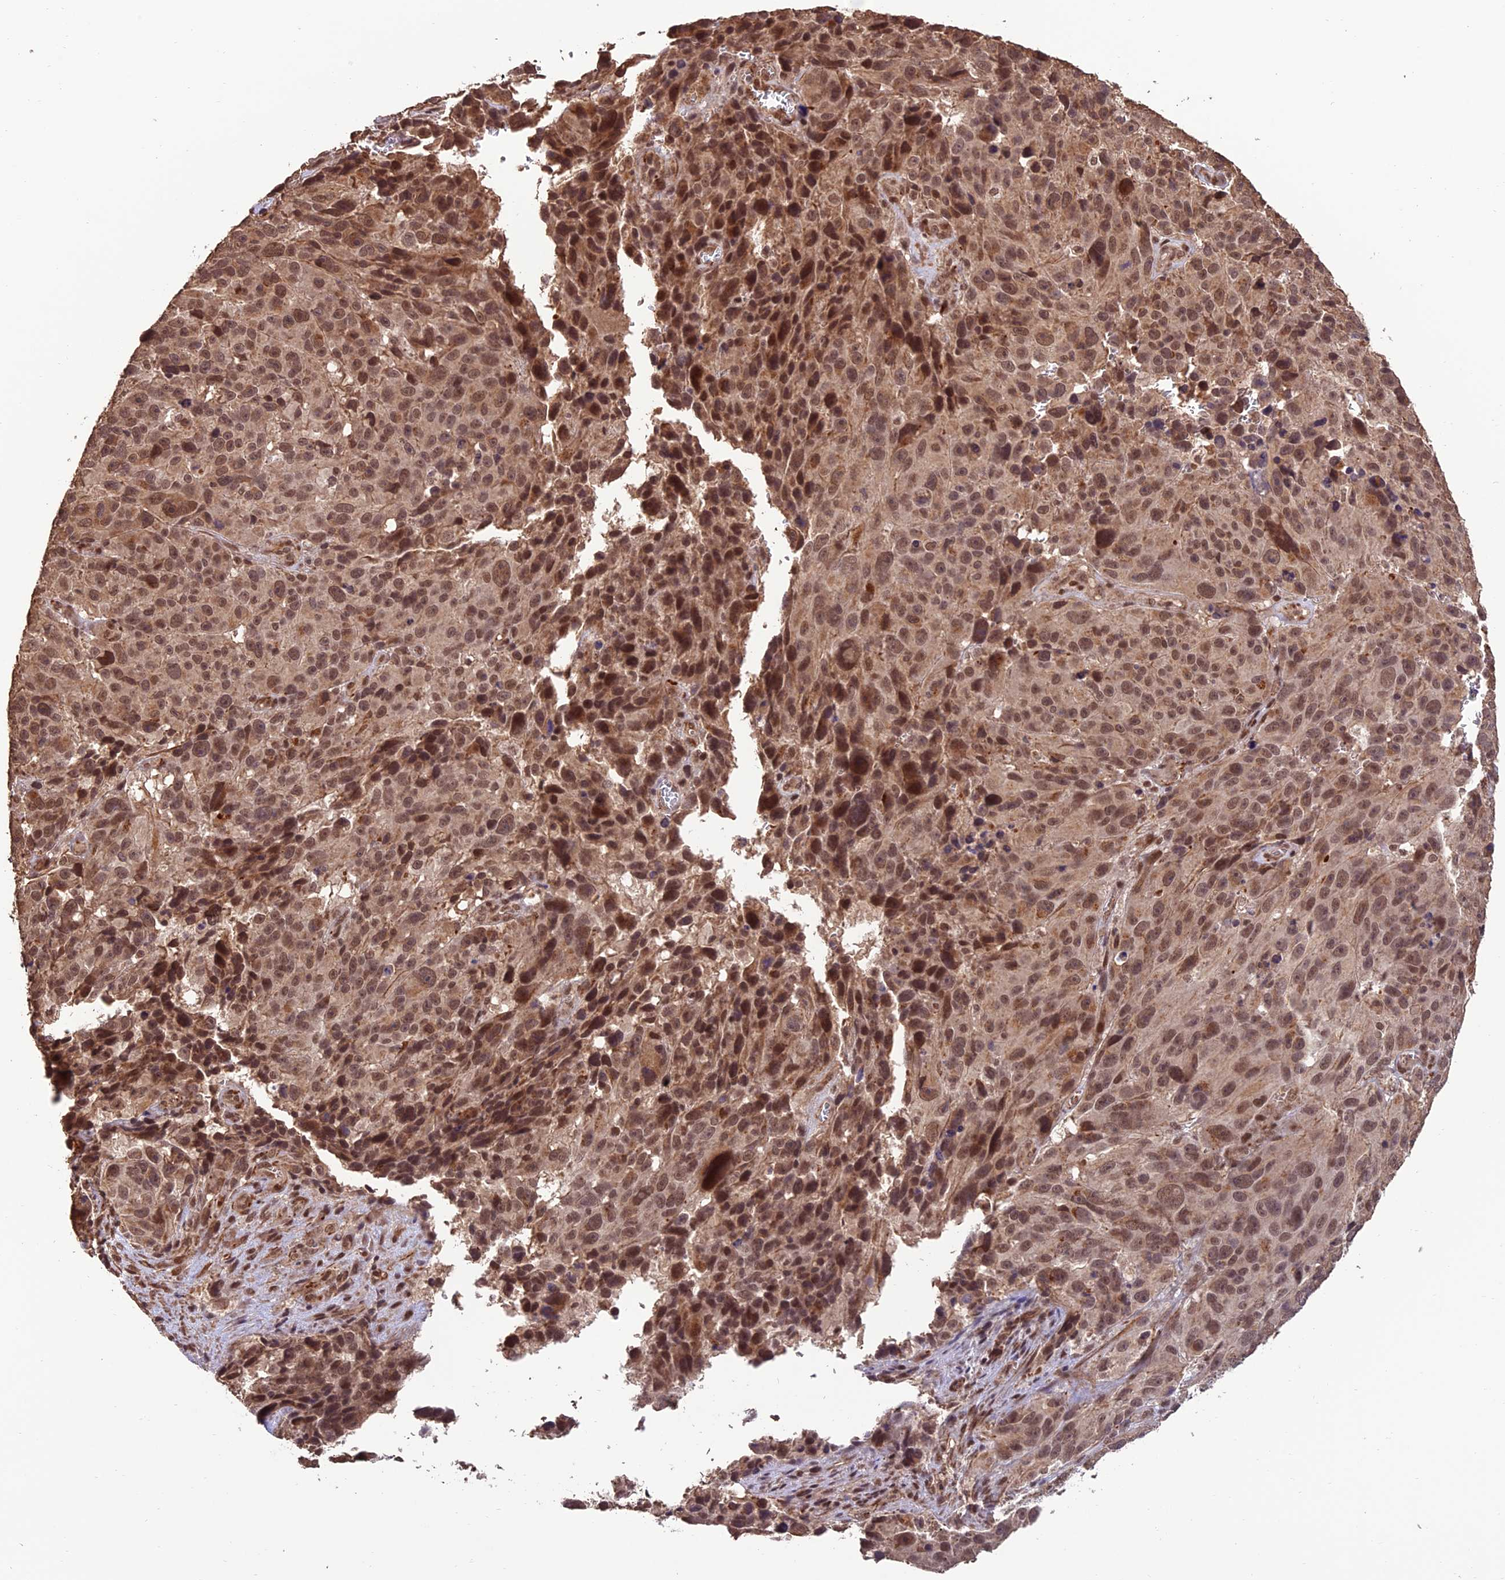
{"staining": {"intensity": "moderate", "quantity": ">75%", "location": "nuclear"}, "tissue": "melanoma", "cell_type": "Tumor cells", "image_type": "cancer", "snomed": [{"axis": "morphology", "description": "Malignant melanoma, NOS"}, {"axis": "topography", "description": "Skin"}], "caption": "IHC (DAB (3,3'-diaminobenzidine)) staining of melanoma exhibits moderate nuclear protein expression in about >75% of tumor cells.", "gene": "CABIN1", "patient": {"sex": "male", "age": 84}}